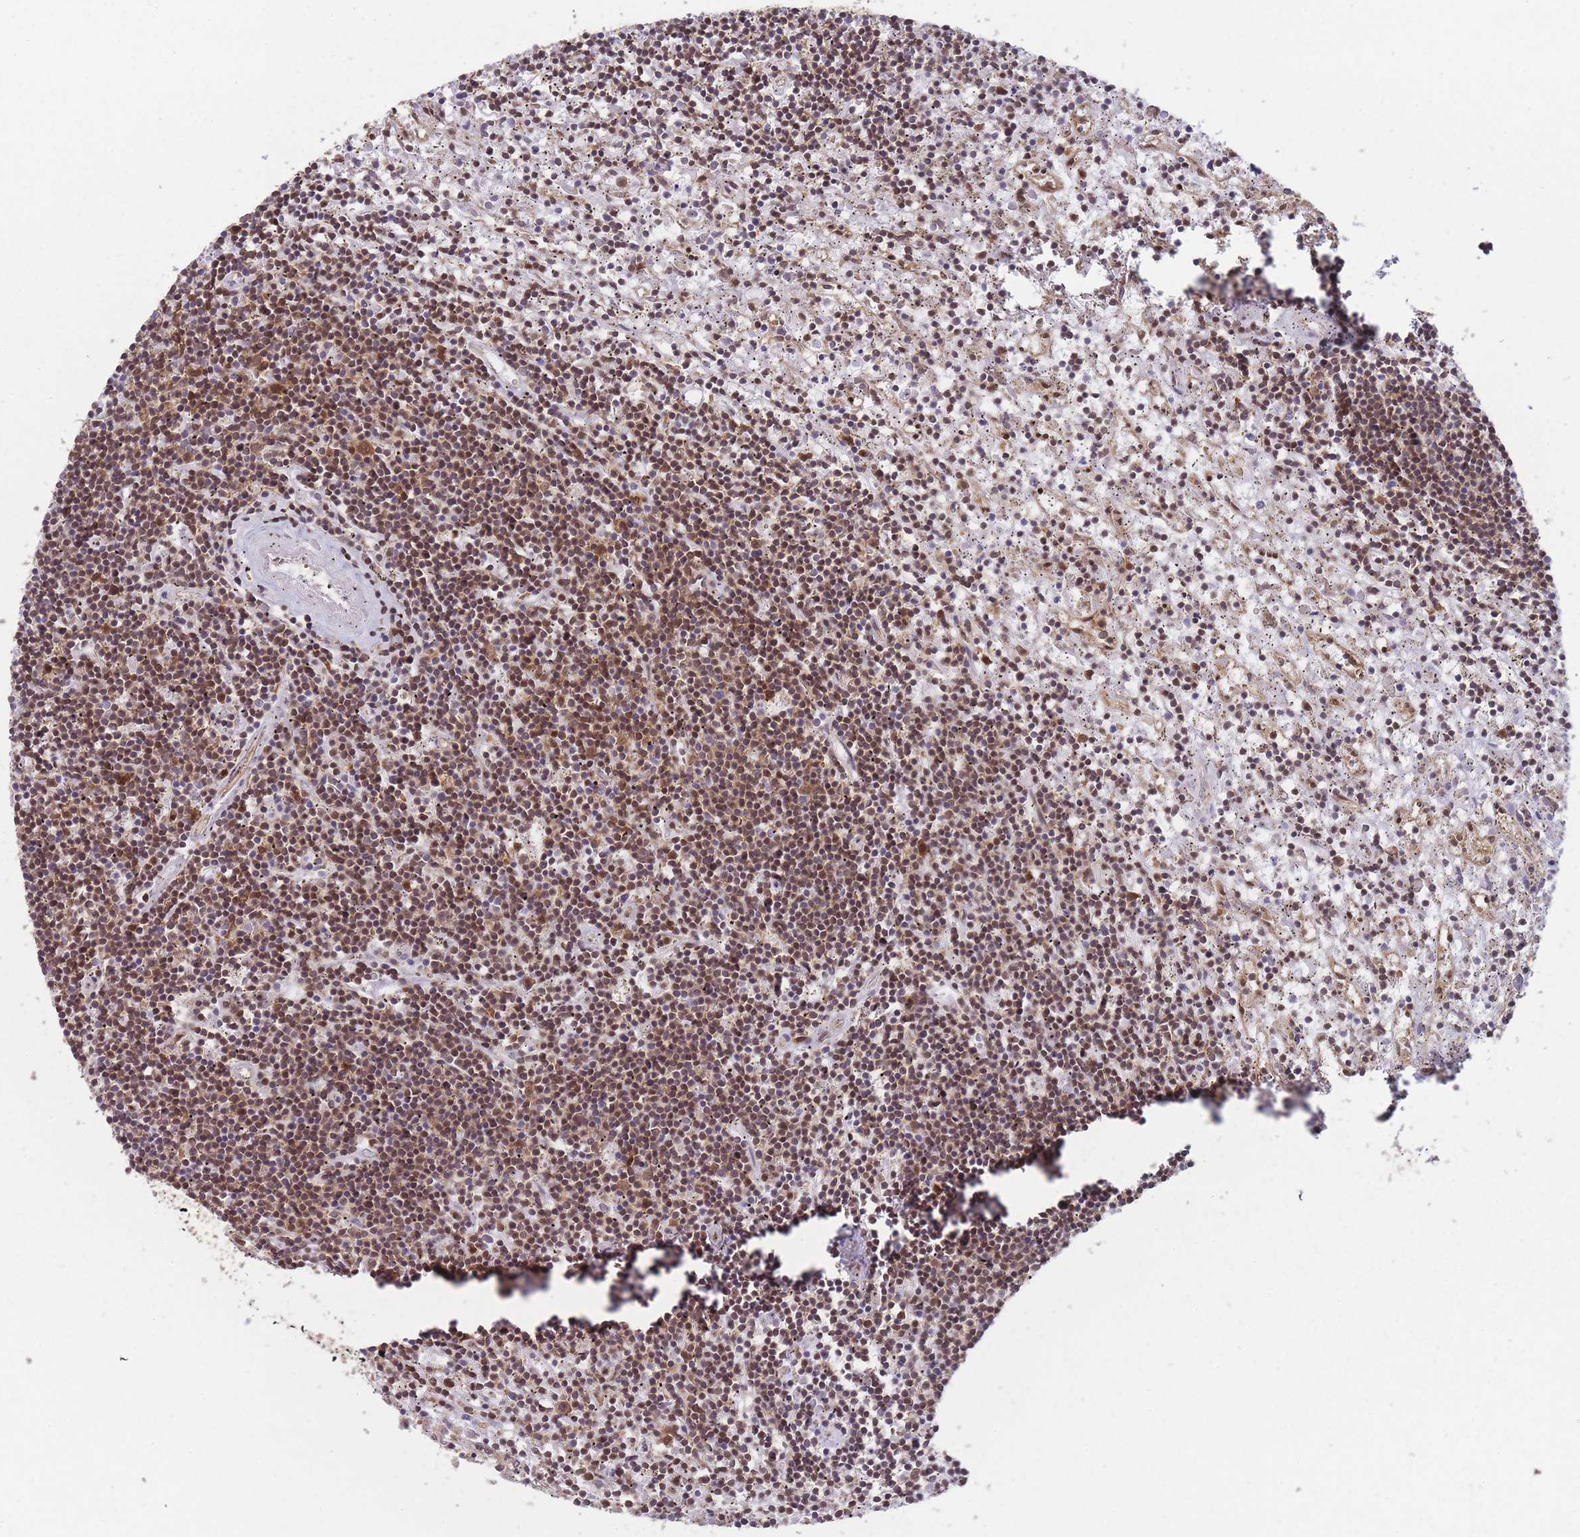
{"staining": {"intensity": "weak", "quantity": ">75%", "location": "cytoplasmic/membranous"}, "tissue": "lymphoma", "cell_type": "Tumor cells", "image_type": "cancer", "snomed": [{"axis": "morphology", "description": "Malignant lymphoma, non-Hodgkin's type, Low grade"}, {"axis": "topography", "description": "Spleen"}], "caption": "Immunohistochemical staining of low-grade malignant lymphoma, non-Hodgkin's type exhibits low levels of weak cytoplasmic/membranous staining in approximately >75% of tumor cells.", "gene": "PPP6R3", "patient": {"sex": "male", "age": 76}}